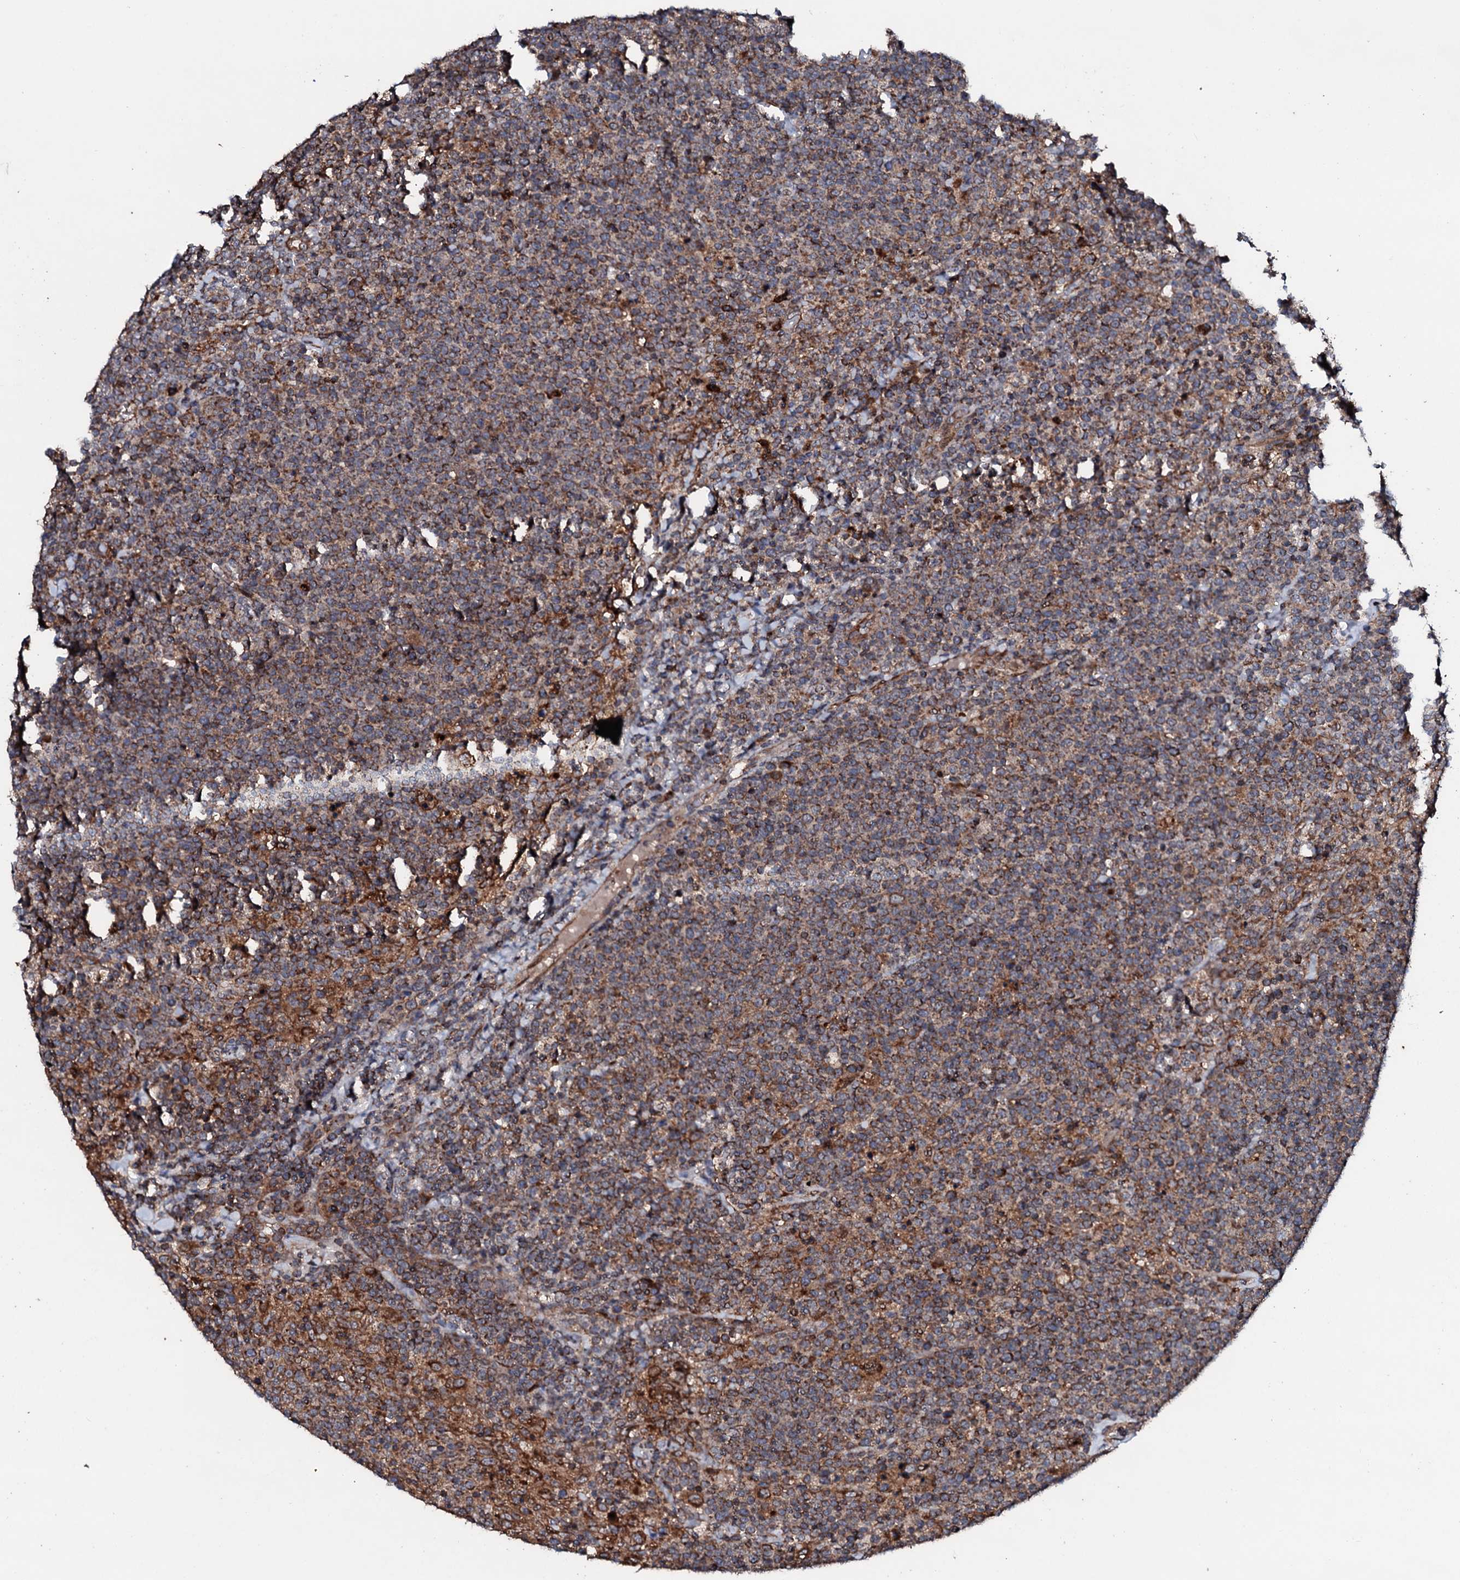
{"staining": {"intensity": "moderate", "quantity": ">75%", "location": "cytoplasmic/membranous"}, "tissue": "lymphoma", "cell_type": "Tumor cells", "image_type": "cancer", "snomed": [{"axis": "morphology", "description": "Malignant lymphoma, non-Hodgkin's type, High grade"}, {"axis": "topography", "description": "Lymph node"}], "caption": "Malignant lymphoma, non-Hodgkin's type (high-grade) stained with DAB immunohistochemistry shows medium levels of moderate cytoplasmic/membranous expression in approximately >75% of tumor cells.", "gene": "SDHAF2", "patient": {"sex": "male", "age": 61}}